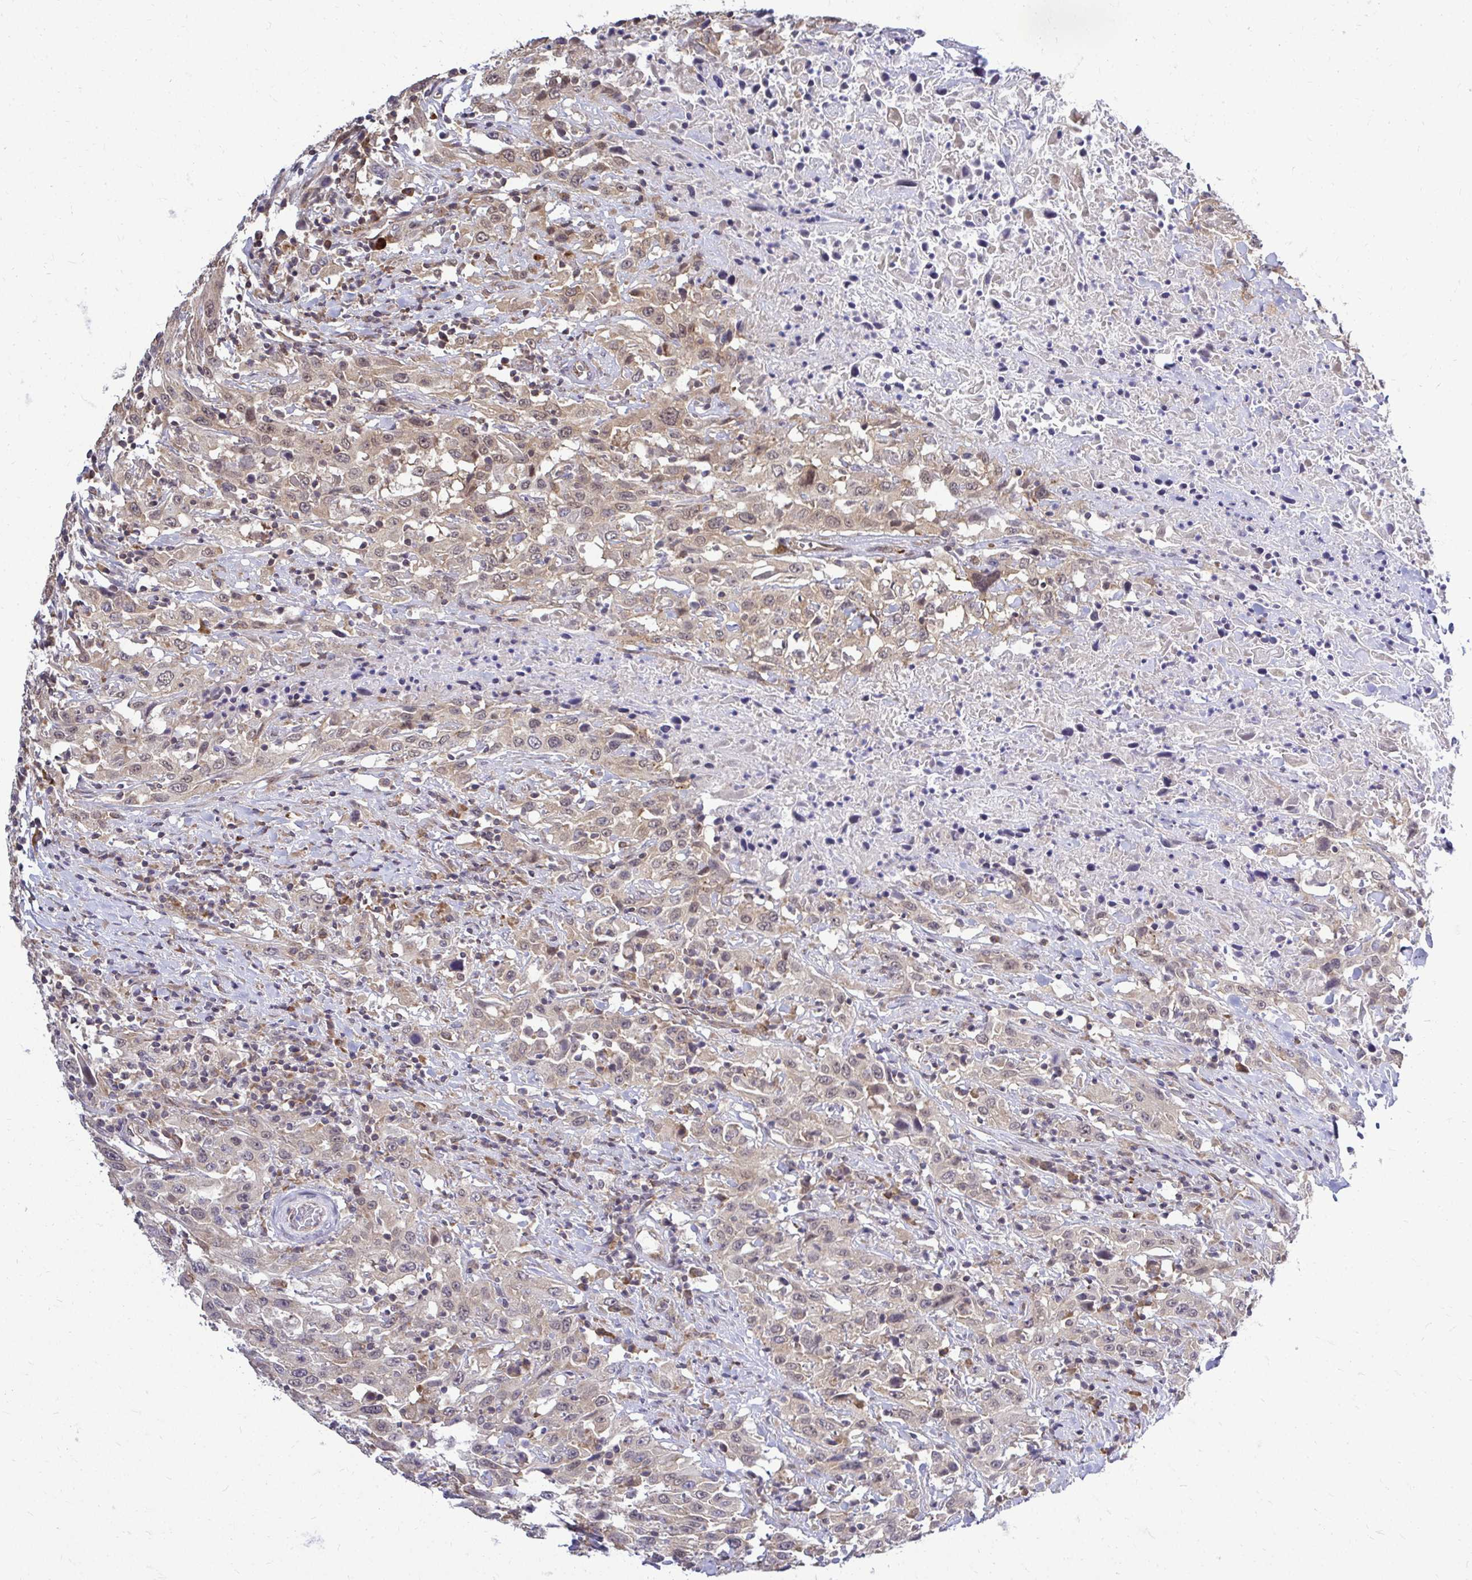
{"staining": {"intensity": "weak", "quantity": ">75%", "location": "cytoplasmic/membranous,nuclear"}, "tissue": "urothelial cancer", "cell_type": "Tumor cells", "image_type": "cancer", "snomed": [{"axis": "morphology", "description": "Urothelial carcinoma, High grade"}, {"axis": "topography", "description": "Urinary bladder"}], "caption": "Brown immunohistochemical staining in urothelial cancer demonstrates weak cytoplasmic/membranous and nuclear positivity in about >75% of tumor cells.", "gene": "FMR1", "patient": {"sex": "male", "age": 61}}